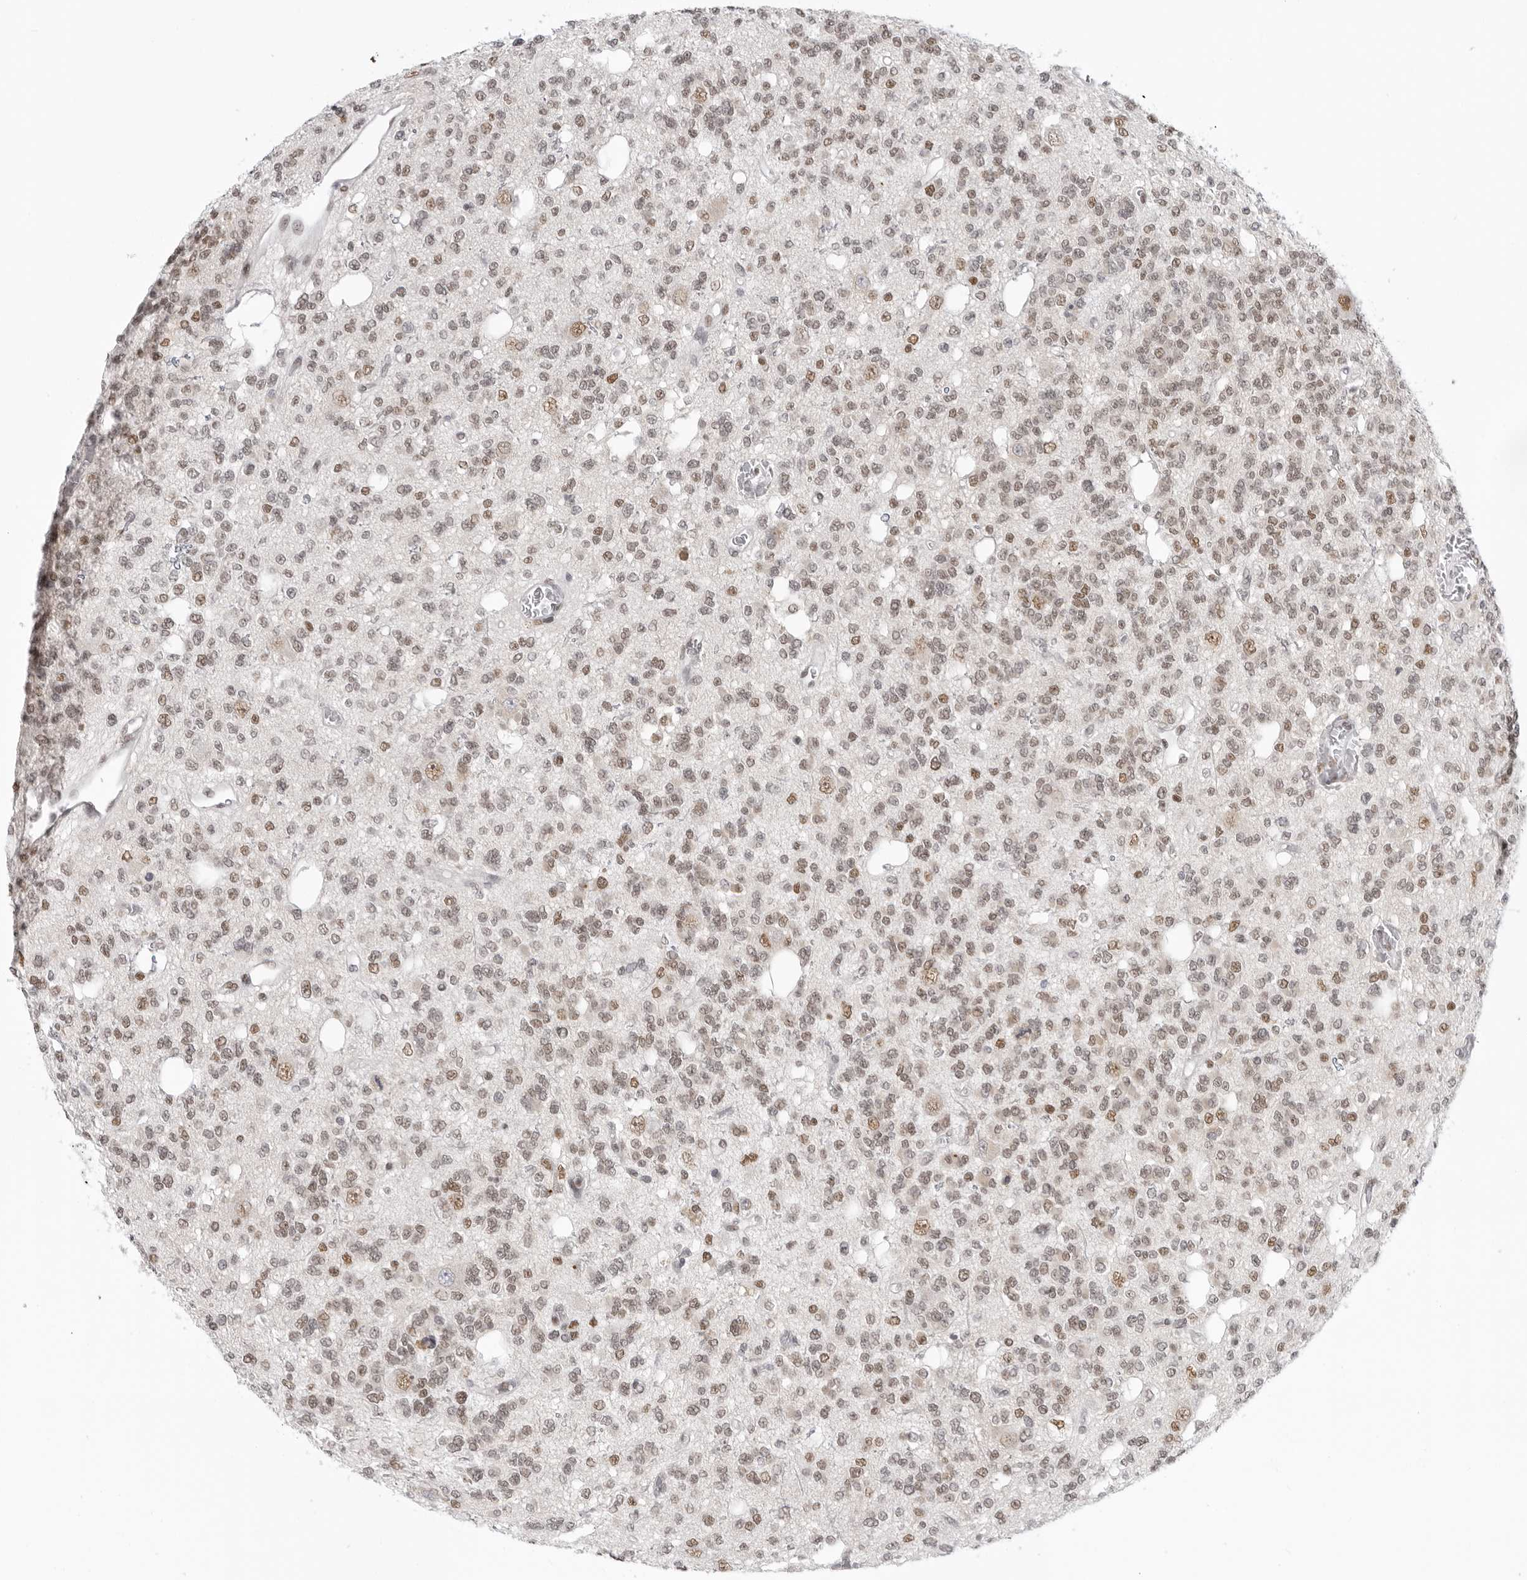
{"staining": {"intensity": "moderate", "quantity": "25%-75%", "location": "nuclear"}, "tissue": "glioma", "cell_type": "Tumor cells", "image_type": "cancer", "snomed": [{"axis": "morphology", "description": "Glioma, malignant, Low grade"}, {"axis": "topography", "description": "Brain"}], "caption": "Glioma stained with immunohistochemistry reveals moderate nuclear staining in approximately 25%-75% of tumor cells.", "gene": "RPA2", "patient": {"sex": "male", "age": 38}}